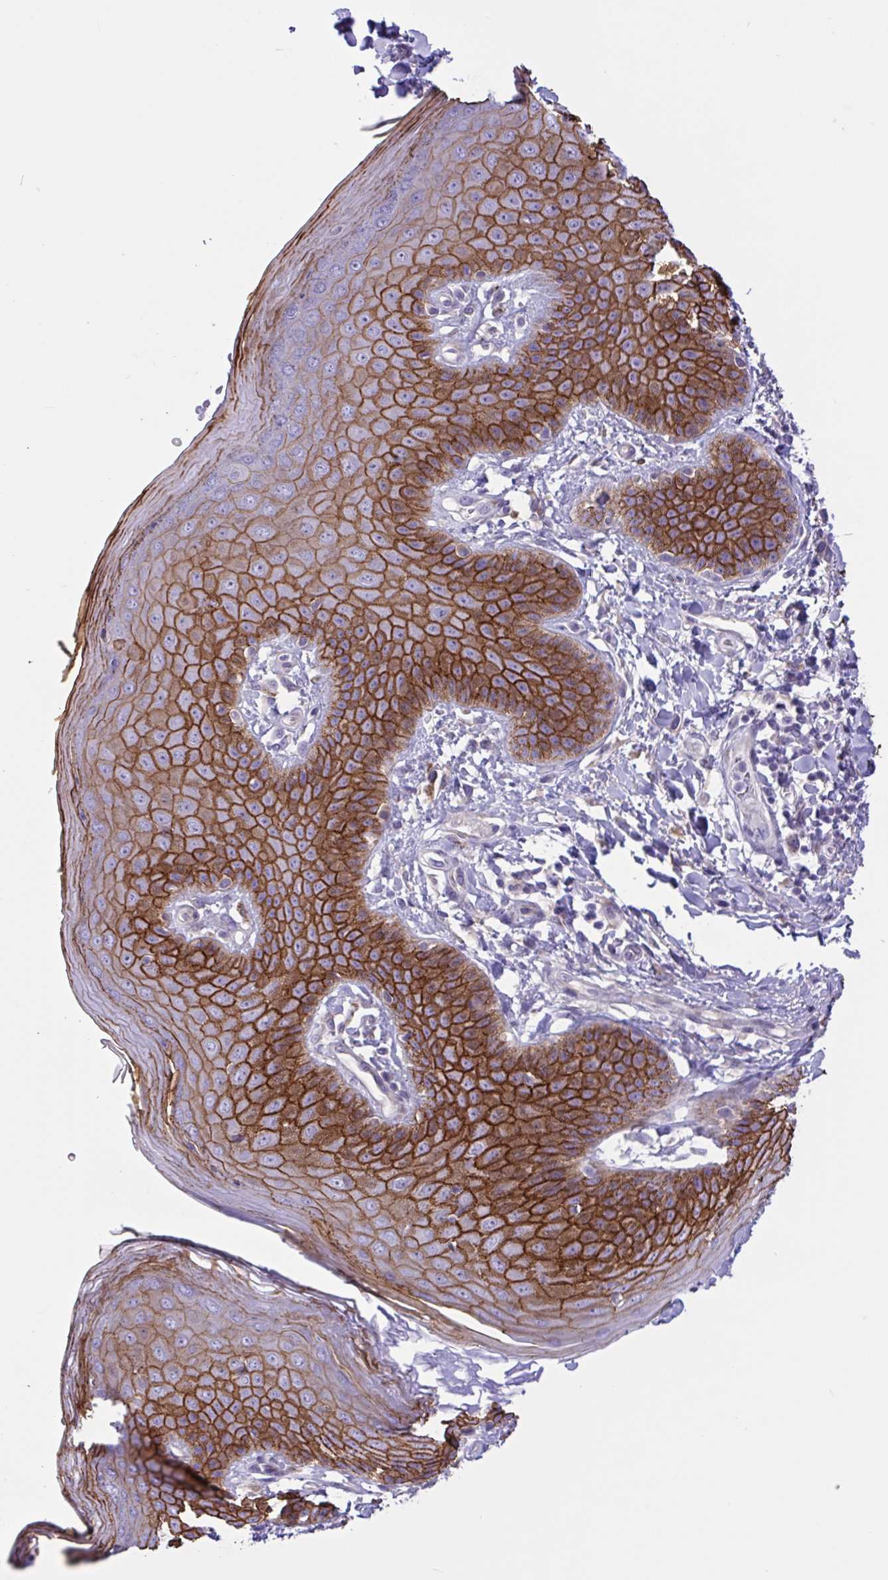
{"staining": {"intensity": "strong", "quantity": ">75%", "location": "cytoplasmic/membranous"}, "tissue": "skin", "cell_type": "Epidermal cells", "image_type": "normal", "snomed": [{"axis": "morphology", "description": "Normal tissue, NOS"}, {"axis": "topography", "description": "Peripheral nerve tissue"}], "caption": "Immunohistochemistry (IHC) (DAB (3,3'-diaminobenzidine)) staining of normal human skin reveals strong cytoplasmic/membranous protein positivity in approximately >75% of epidermal cells. The staining was performed using DAB to visualize the protein expression in brown, while the nuclei were stained in blue with hematoxylin (Magnification: 20x).", "gene": "DSC3", "patient": {"sex": "male", "age": 51}}